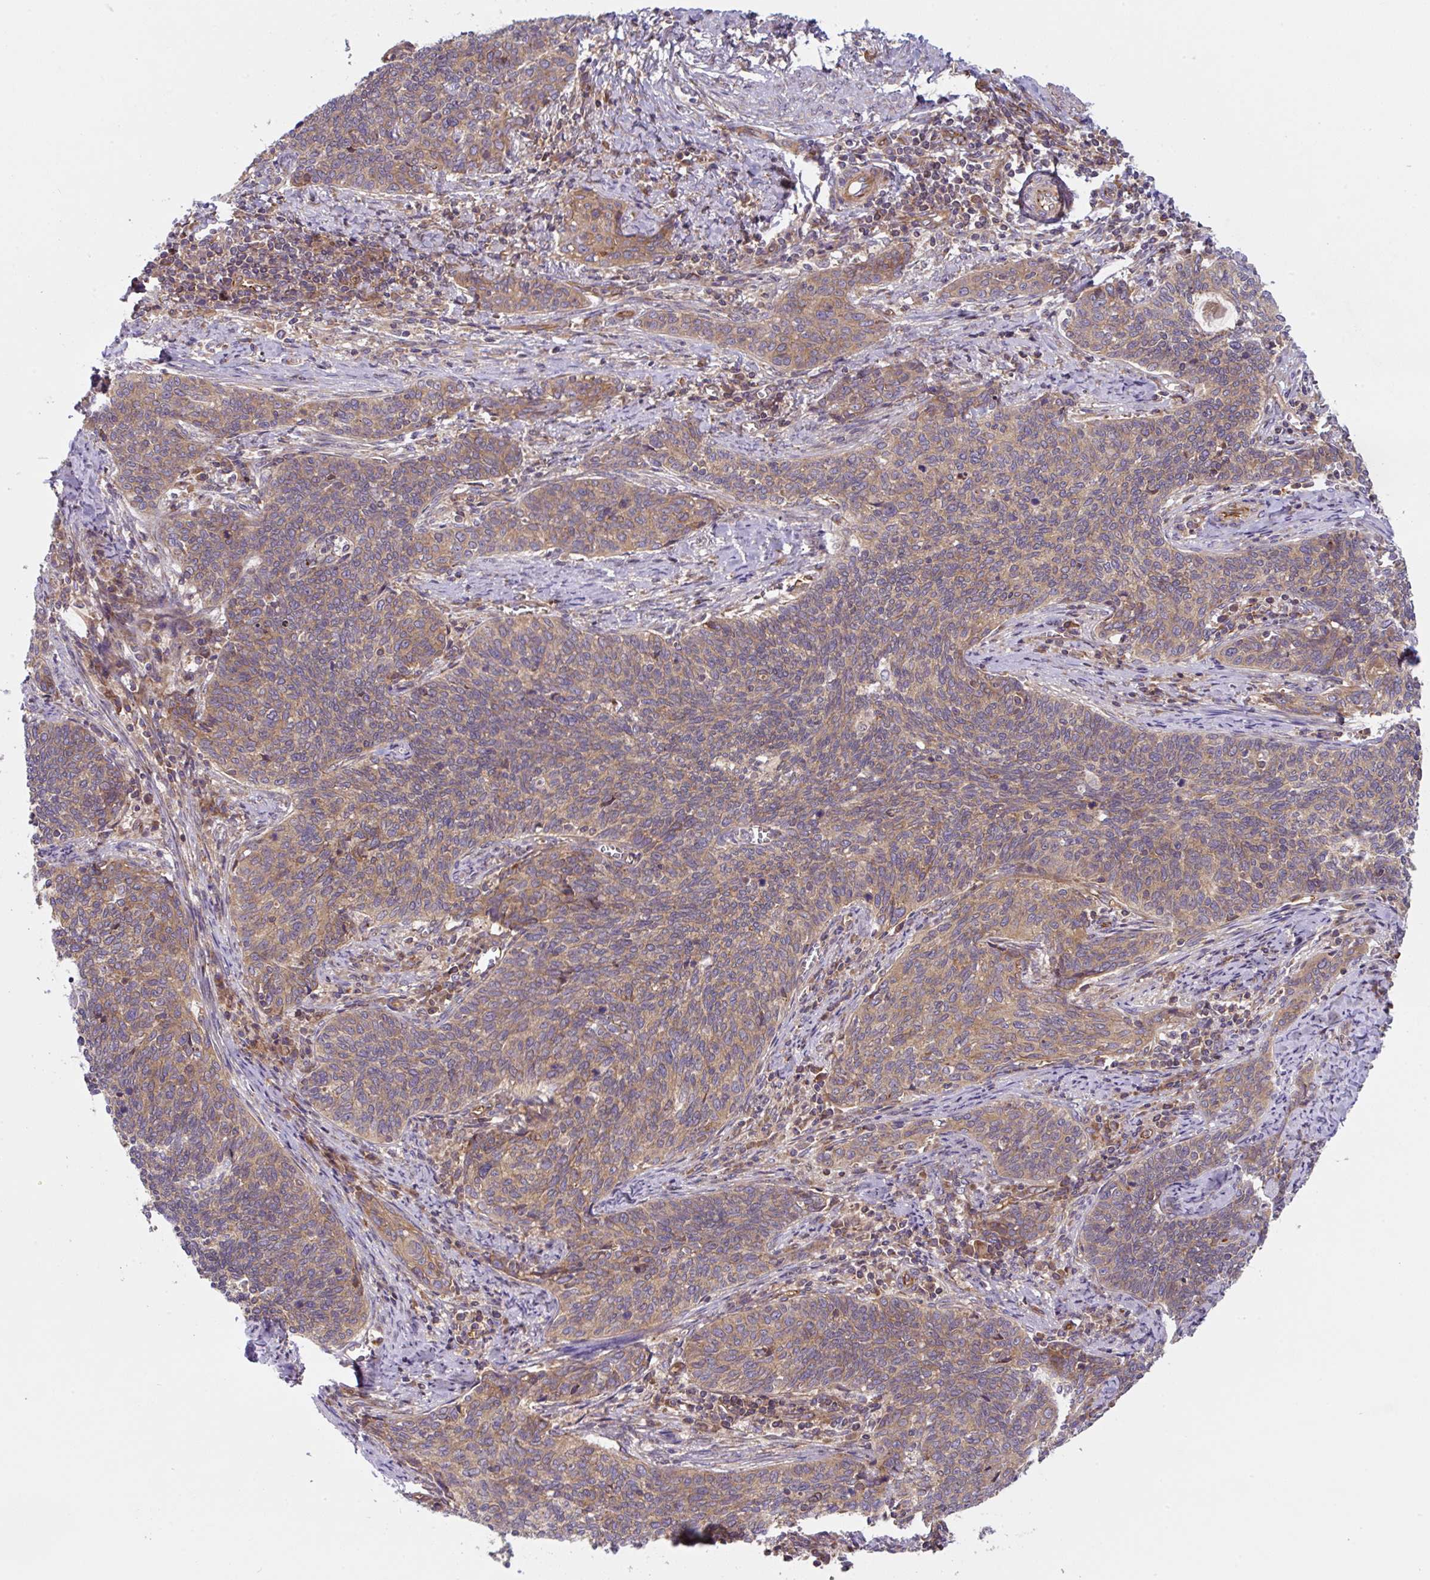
{"staining": {"intensity": "weak", "quantity": ">75%", "location": "cytoplasmic/membranous"}, "tissue": "cervical cancer", "cell_type": "Tumor cells", "image_type": "cancer", "snomed": [{"axis": "morphology", "description": "Squamous cell carcinoma, NOS"}, {"axis": "topography", "description": "Cervix"}], "caption": "Immunohistochemical staining of human cervical cancer (squamous cell carcinoma) demonstrates weak cytoplasmic/membranous protein expression in about >75% of tumor cells. The staining is performed using DAB (3,3'-diaminobenzidine) brown chromogen to label protein expression. The nuclei are counter-stained blue using hematoxylin.", "gene": "APOBEC3D", "patient": {"sex": "female", "age": 39}}